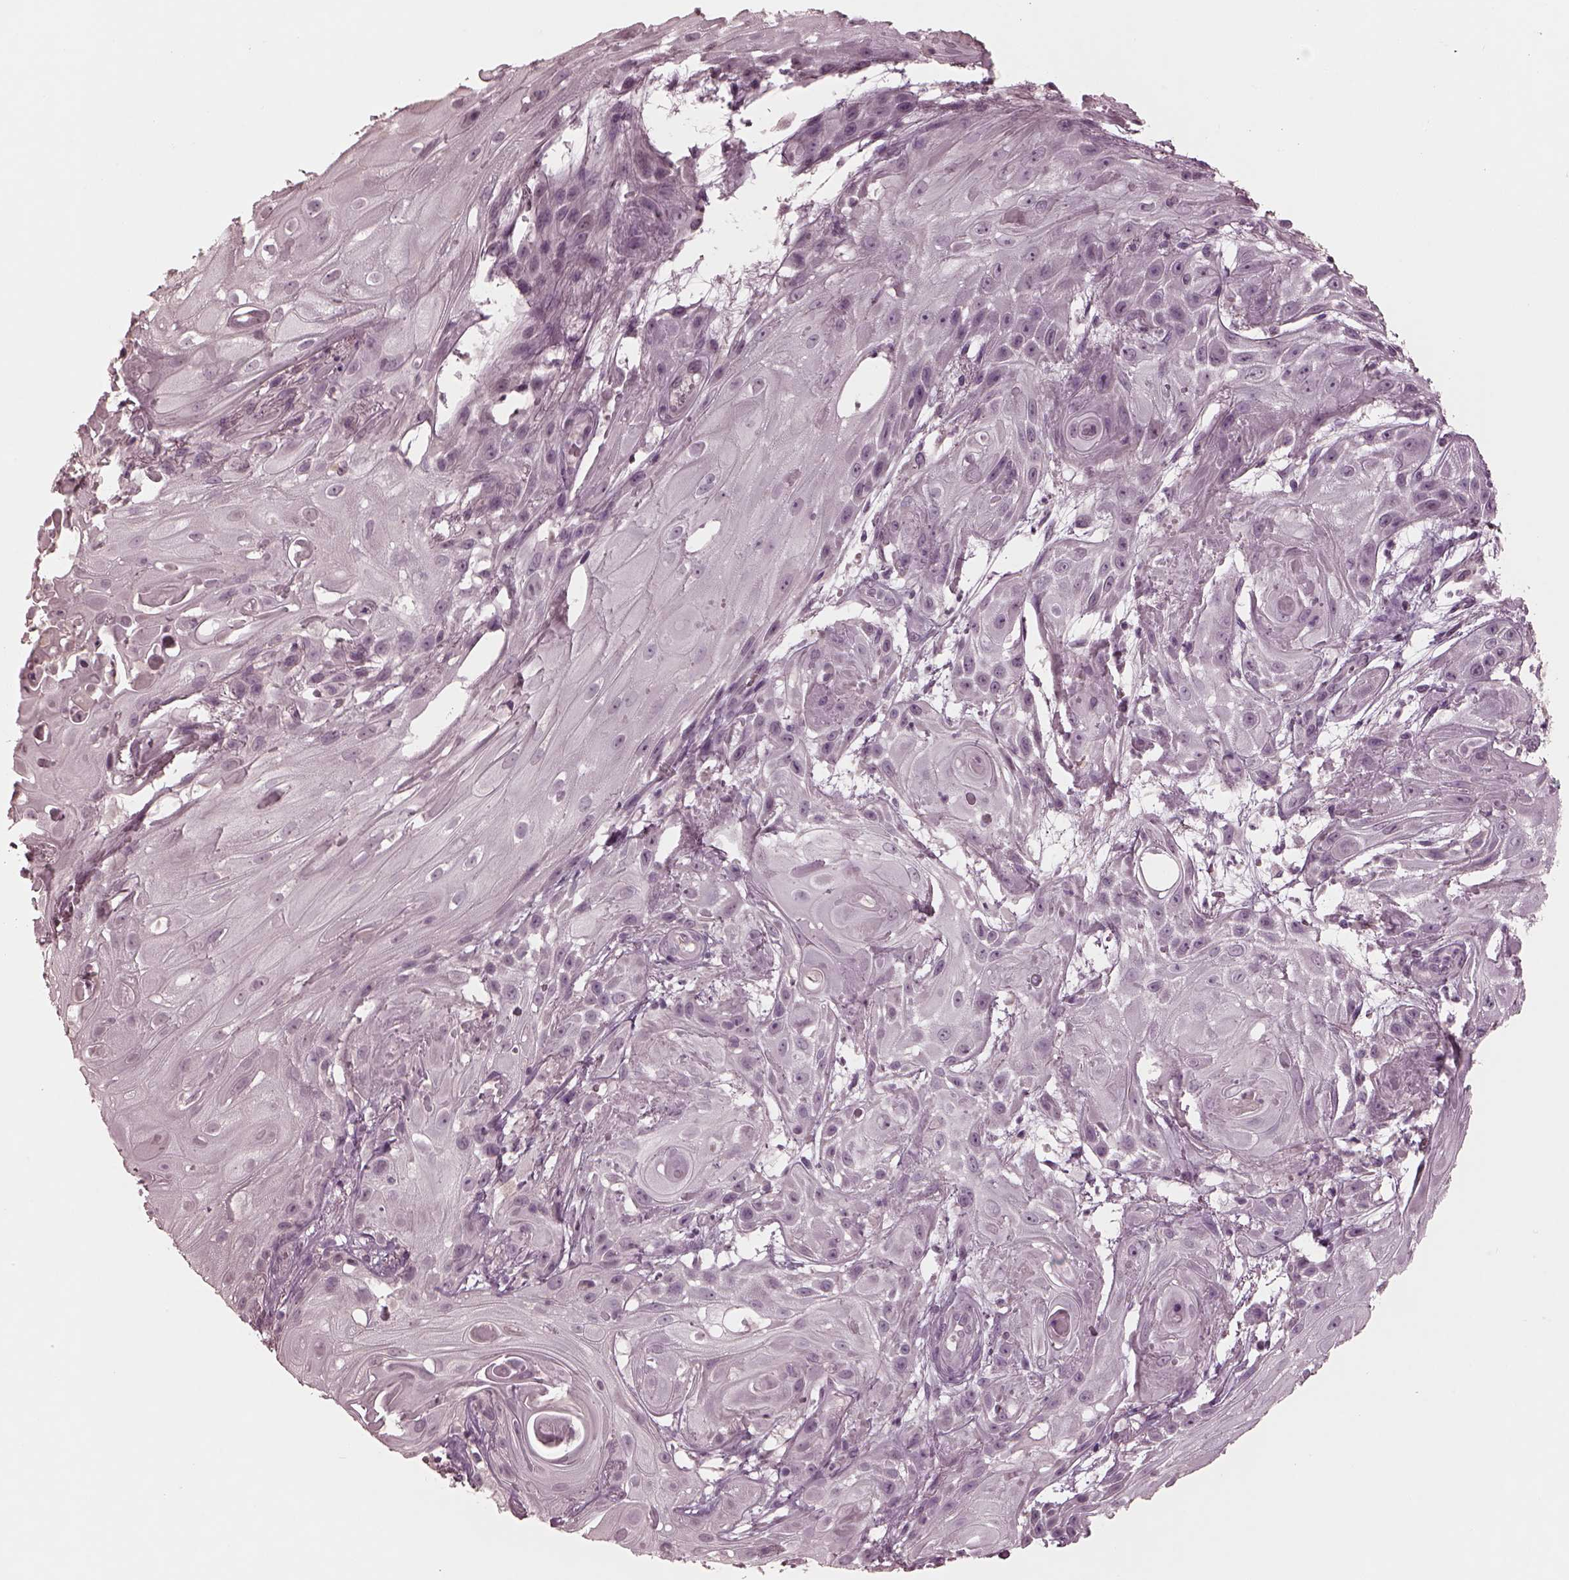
{"staining": {"intensity": "negative", "quantity": "none", "location": "none"}, "tissue": "skin cancer", "cell_type": "Tumor cells", "image_type": "cancer", "snomed": [{"axis": "morphology", "description": "Squamous cell carcinoma, NOS"}, {"axis": "topography", "description": "Skin"}], "caption": "Skin cancer was stained to show a protein in brown. There is no significant expression in tumor cells.", "gene": "RCVRN", "patient": {"sex": "male", "age": 62}}